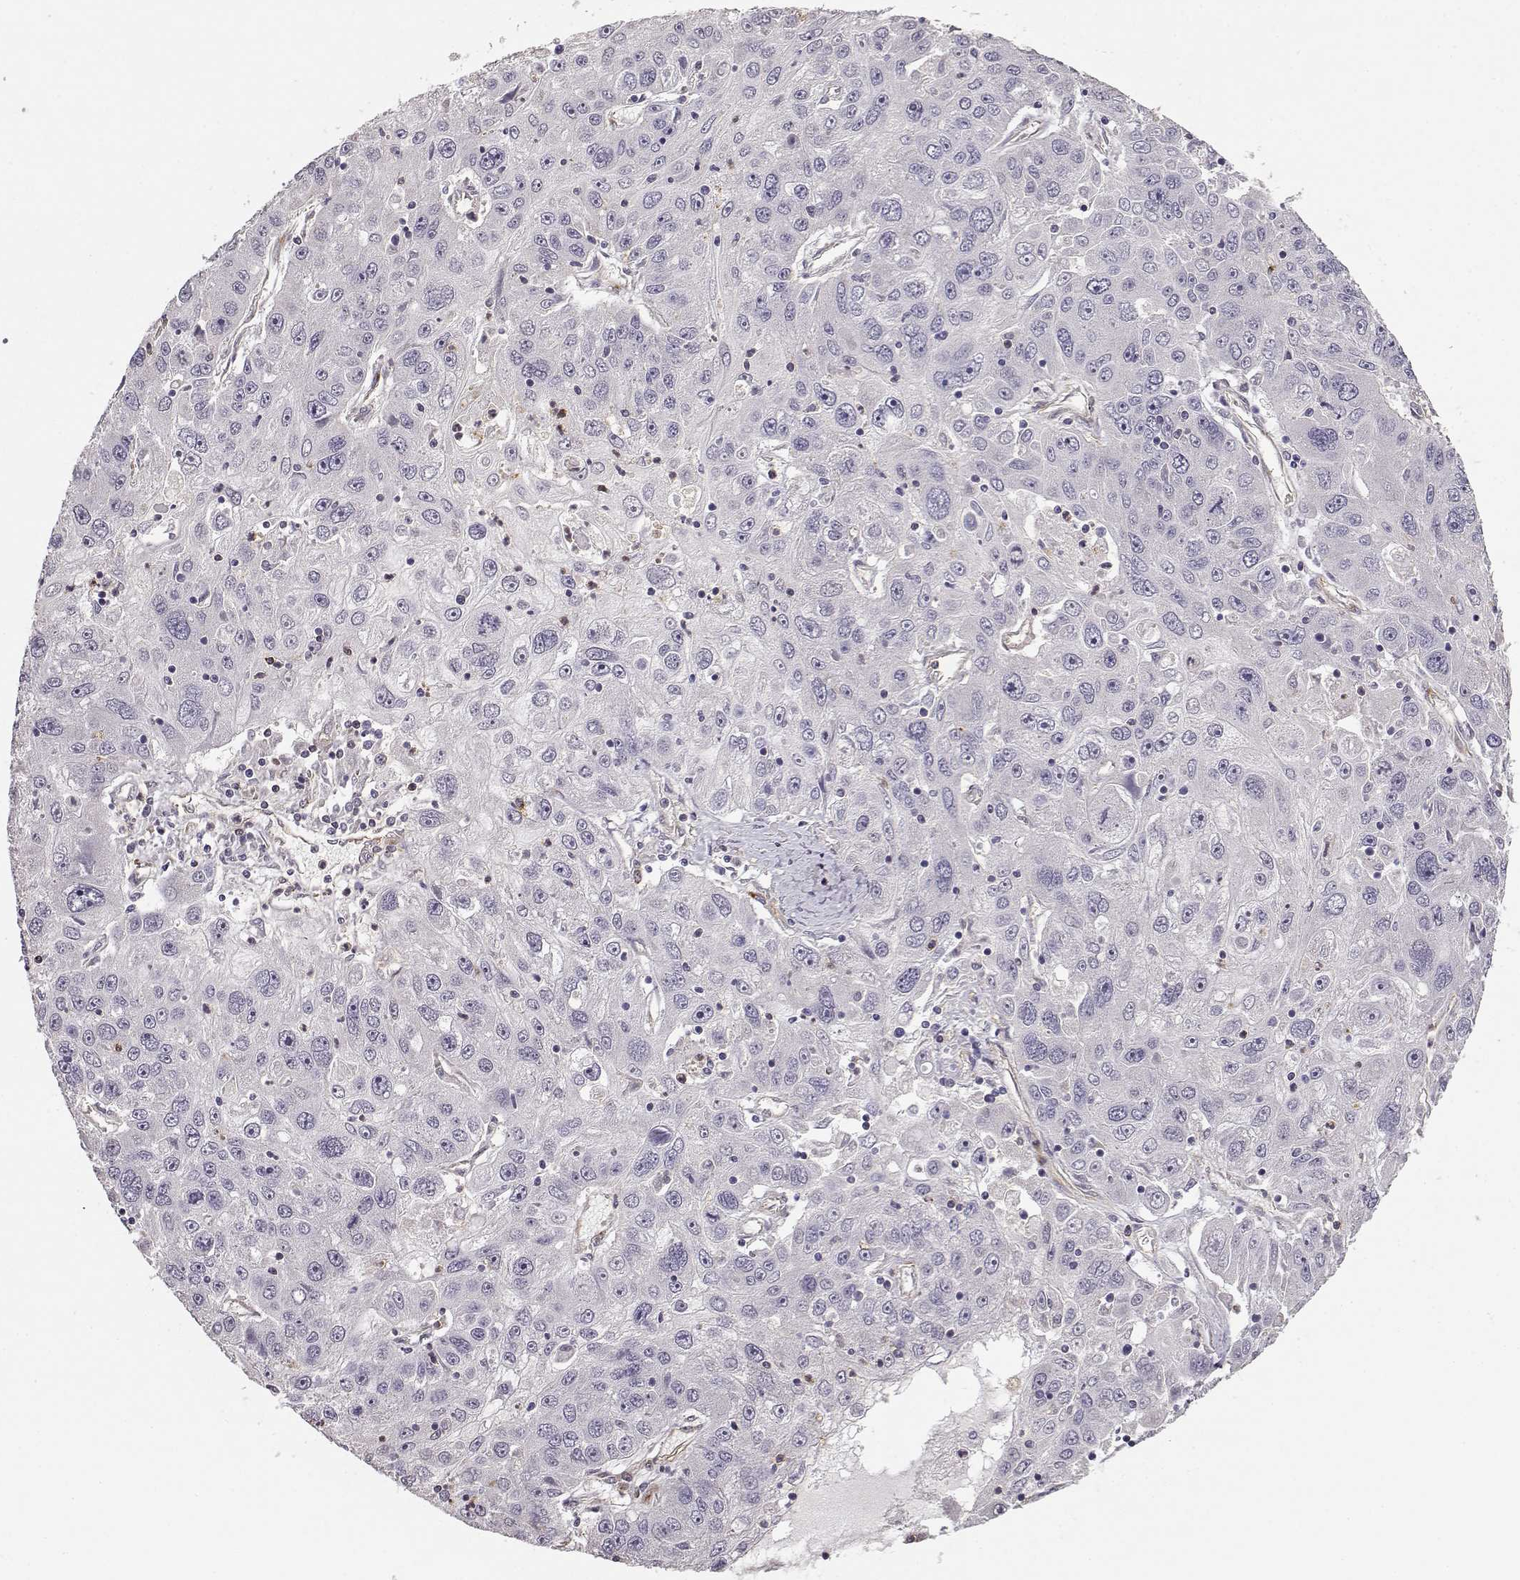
{"staining": {"intensity": "negative", "quantity": "none", "location": "none"}, "tissue": "stomach cancer", "cell_type": "Tumor cells", "image_type": "cancer", "snomed": [{"axis": "morphology", "description": "Adenocarcinoma, NOS"}, {"axis": "topography", "description": "Stomach"}], "caption": "Tumor cells show no significant staining in stomach cancer. The staining is performed using DAB brown chromogen with nuclei counter-stained in using hematoxylin.", "gene": "IFITM1", "patient": {"sex": "male", "age": 56}}